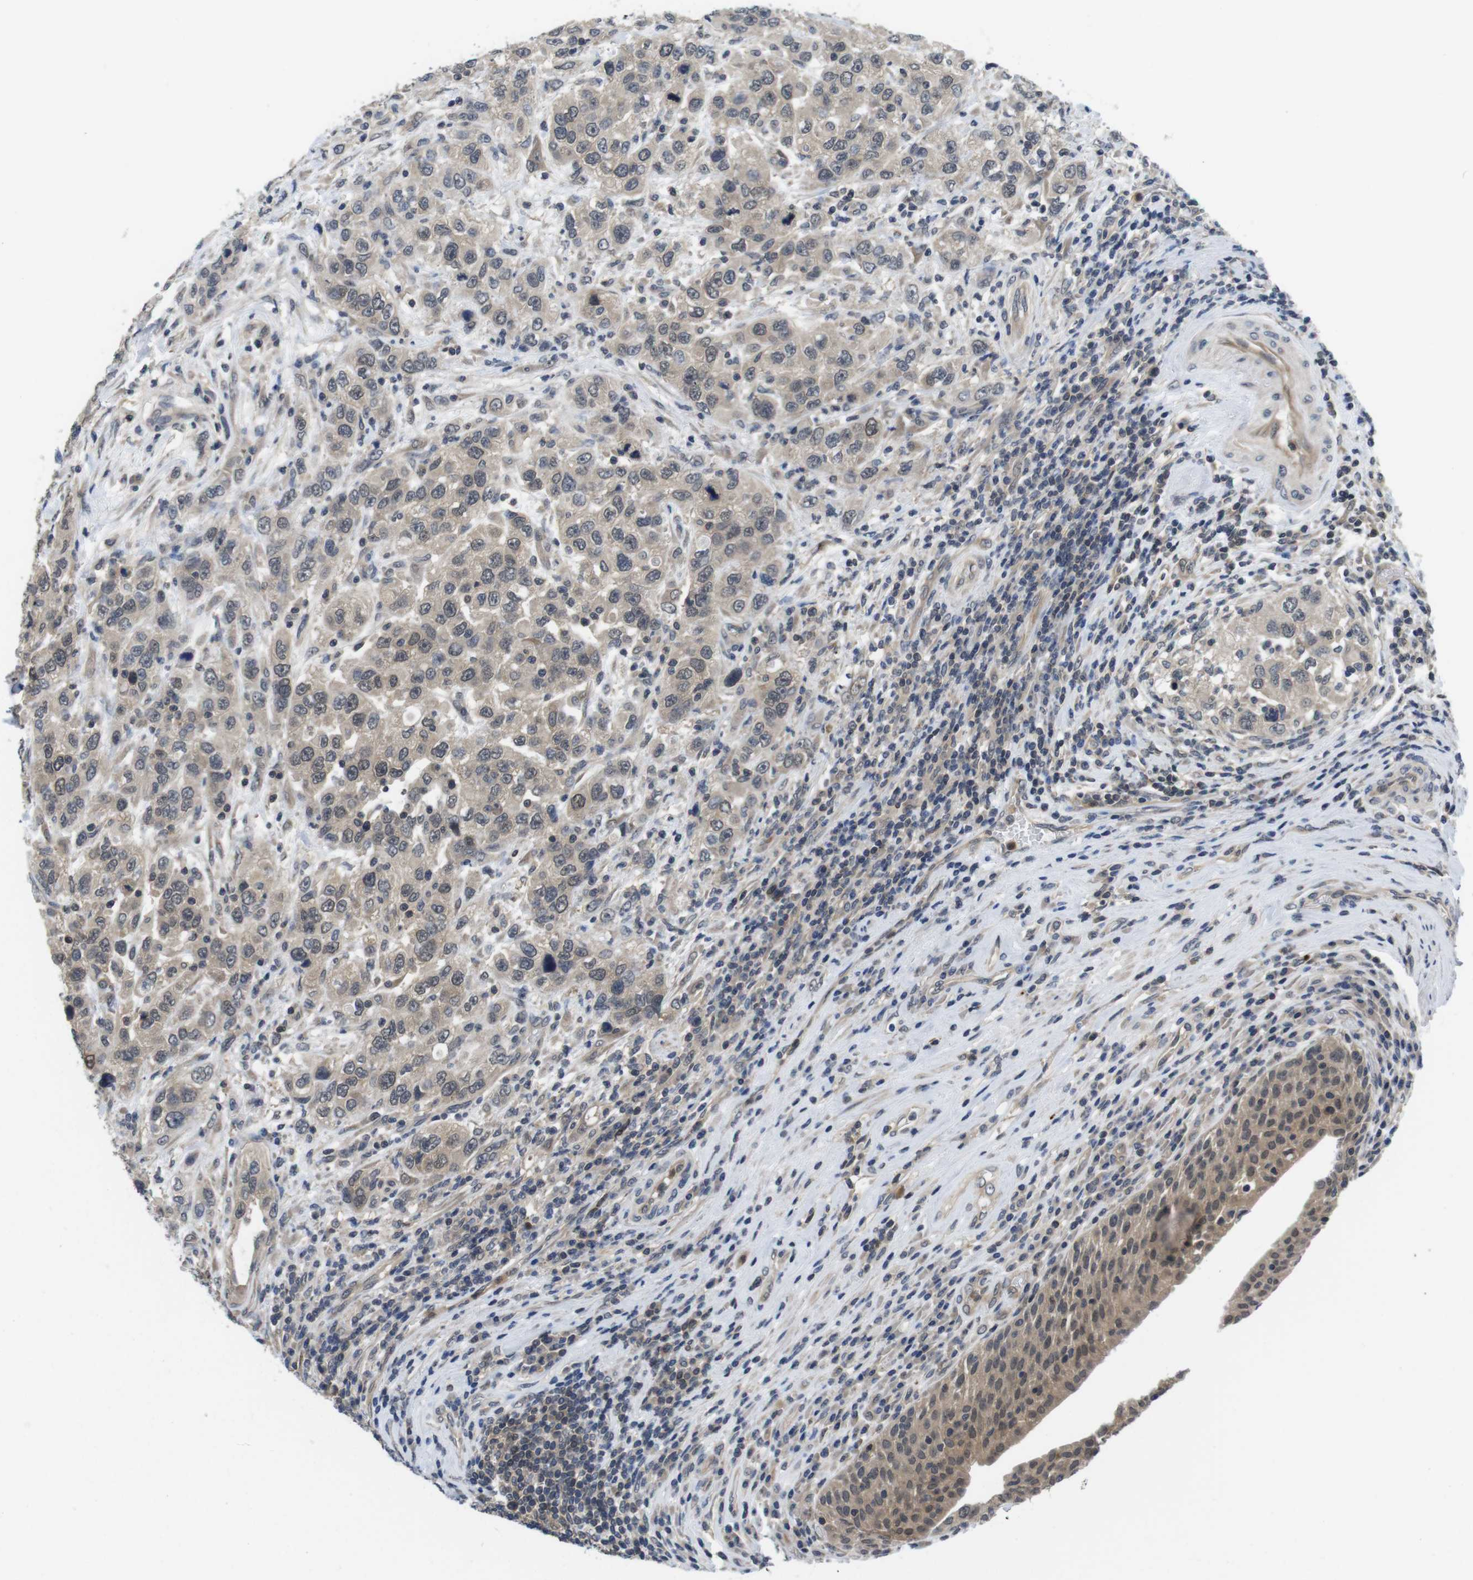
{"staining": {"intensity": "weak", "quantity": "<25%", "location": "cytoplasmic/membranous"}, "tissue": "urothelial cancer", "cell_type": "Tumor cells", "image_type": "cancer", "snomed": [{"axis": "morphology", "description": "Urothelial carcinoma, High grade"}, {"axis": "topography", "description": "Urinary bladder"}], "caption": "High magnification brightfield microscopy of urothelial cancer stained with DAB (brown) and counterstained with hematoxylin (blue): tumor cells show no significant positivity.", "gene": "FADD", "patient": {"sex": "female", "age": 80}}